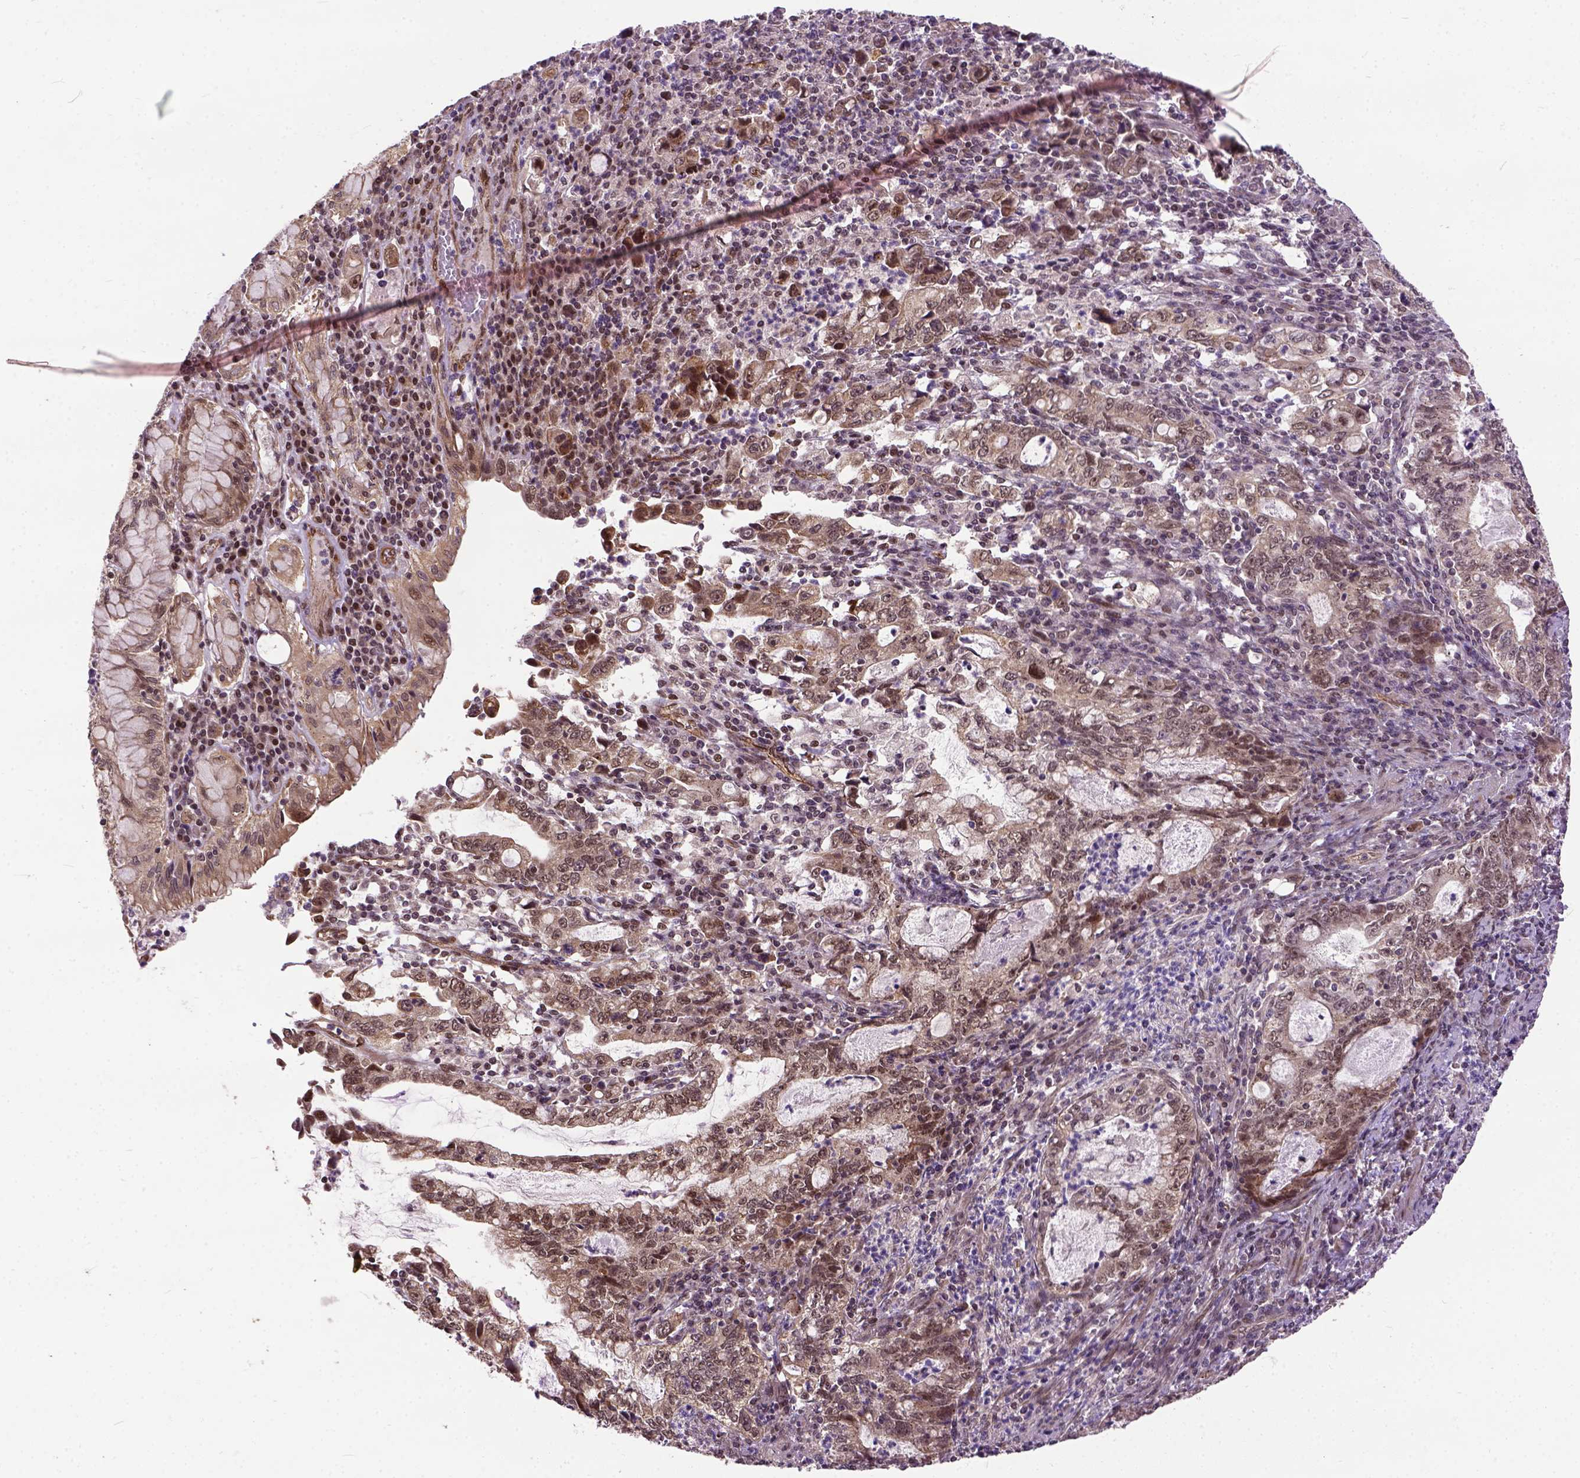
{"staining": {"intensity": "weak", "quantity": ">75%", "location": "nuclear"}, "tissue": "stomach cancer", "cell_type": "Tumor cells", "image_type": "cancer", "snomed": [{"axis": "morphology", "description": "Adenocarcinoma, NOS"}, {"axis": "topography", "description": "Stomach, lower"}], "caption": "Stomach adenocarcinoma stained for a protein (brown) demonstrates weak nuclear positive positivity in about >75% of tumor cells.", "gene": "ZNF630", "patient": {"sex": "female", "age": 72}}